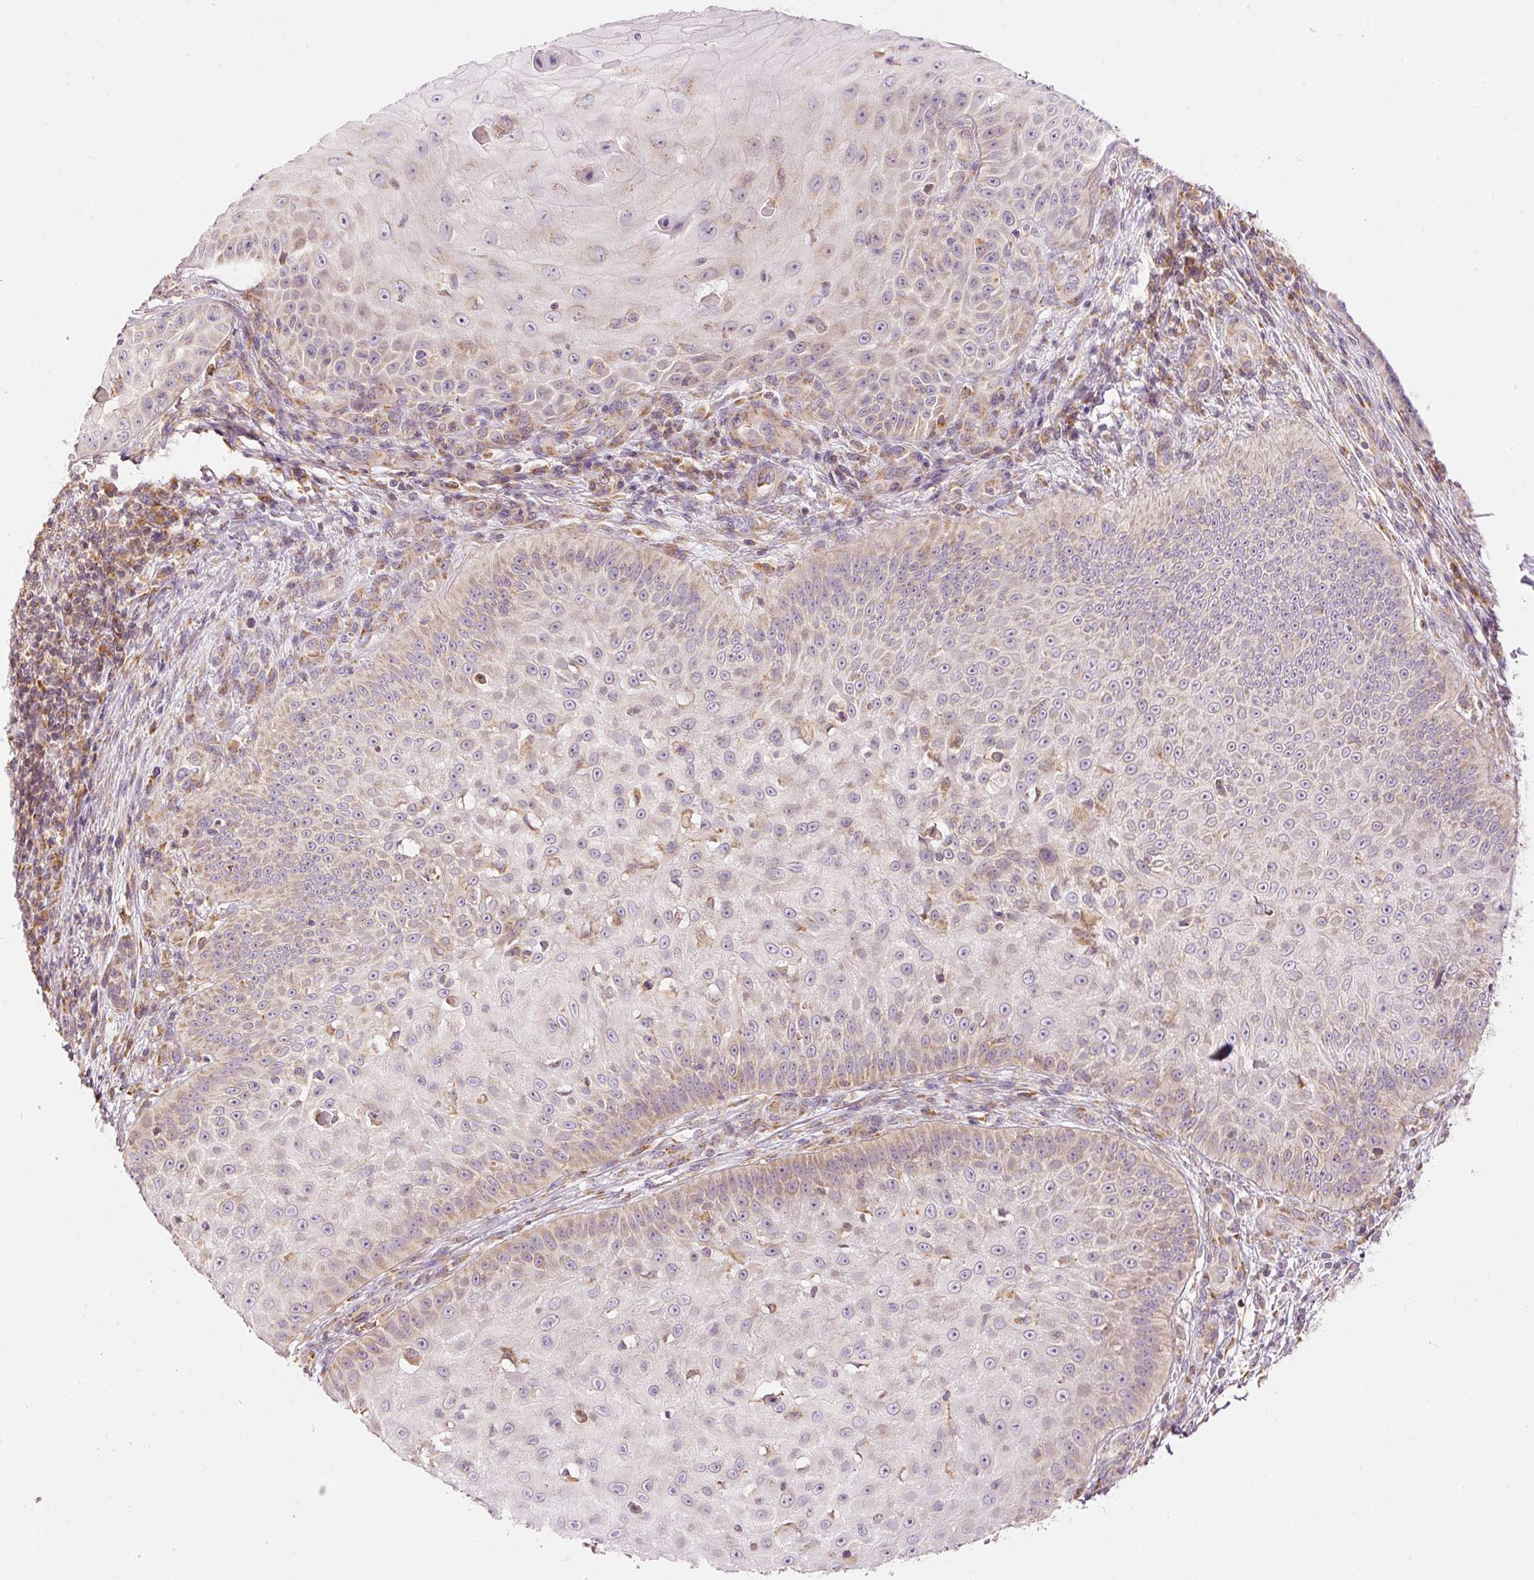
{"staining": {"intensity": "weak", "quantity": "<25%", "location": "cytoplasmic/membranous"}, "tissue": "skin cancer", "cell_type": "Tumor cells", "image_type": "cancer", "snomed": [{"axis": "morphology", "description": "Squamous cell carcinoma, NOS"}, {"axis": "topography", "description": "Skin"}], "caption": "An immunohistochemistry micrograph of skin cancer (squamous cell carcinoma) is shown. There is no staining in tumor cells of skin cancer (squamous cell carcinoma).", "gene": "SNAPC5", "patient": {"sex": "male", "age": 70}}